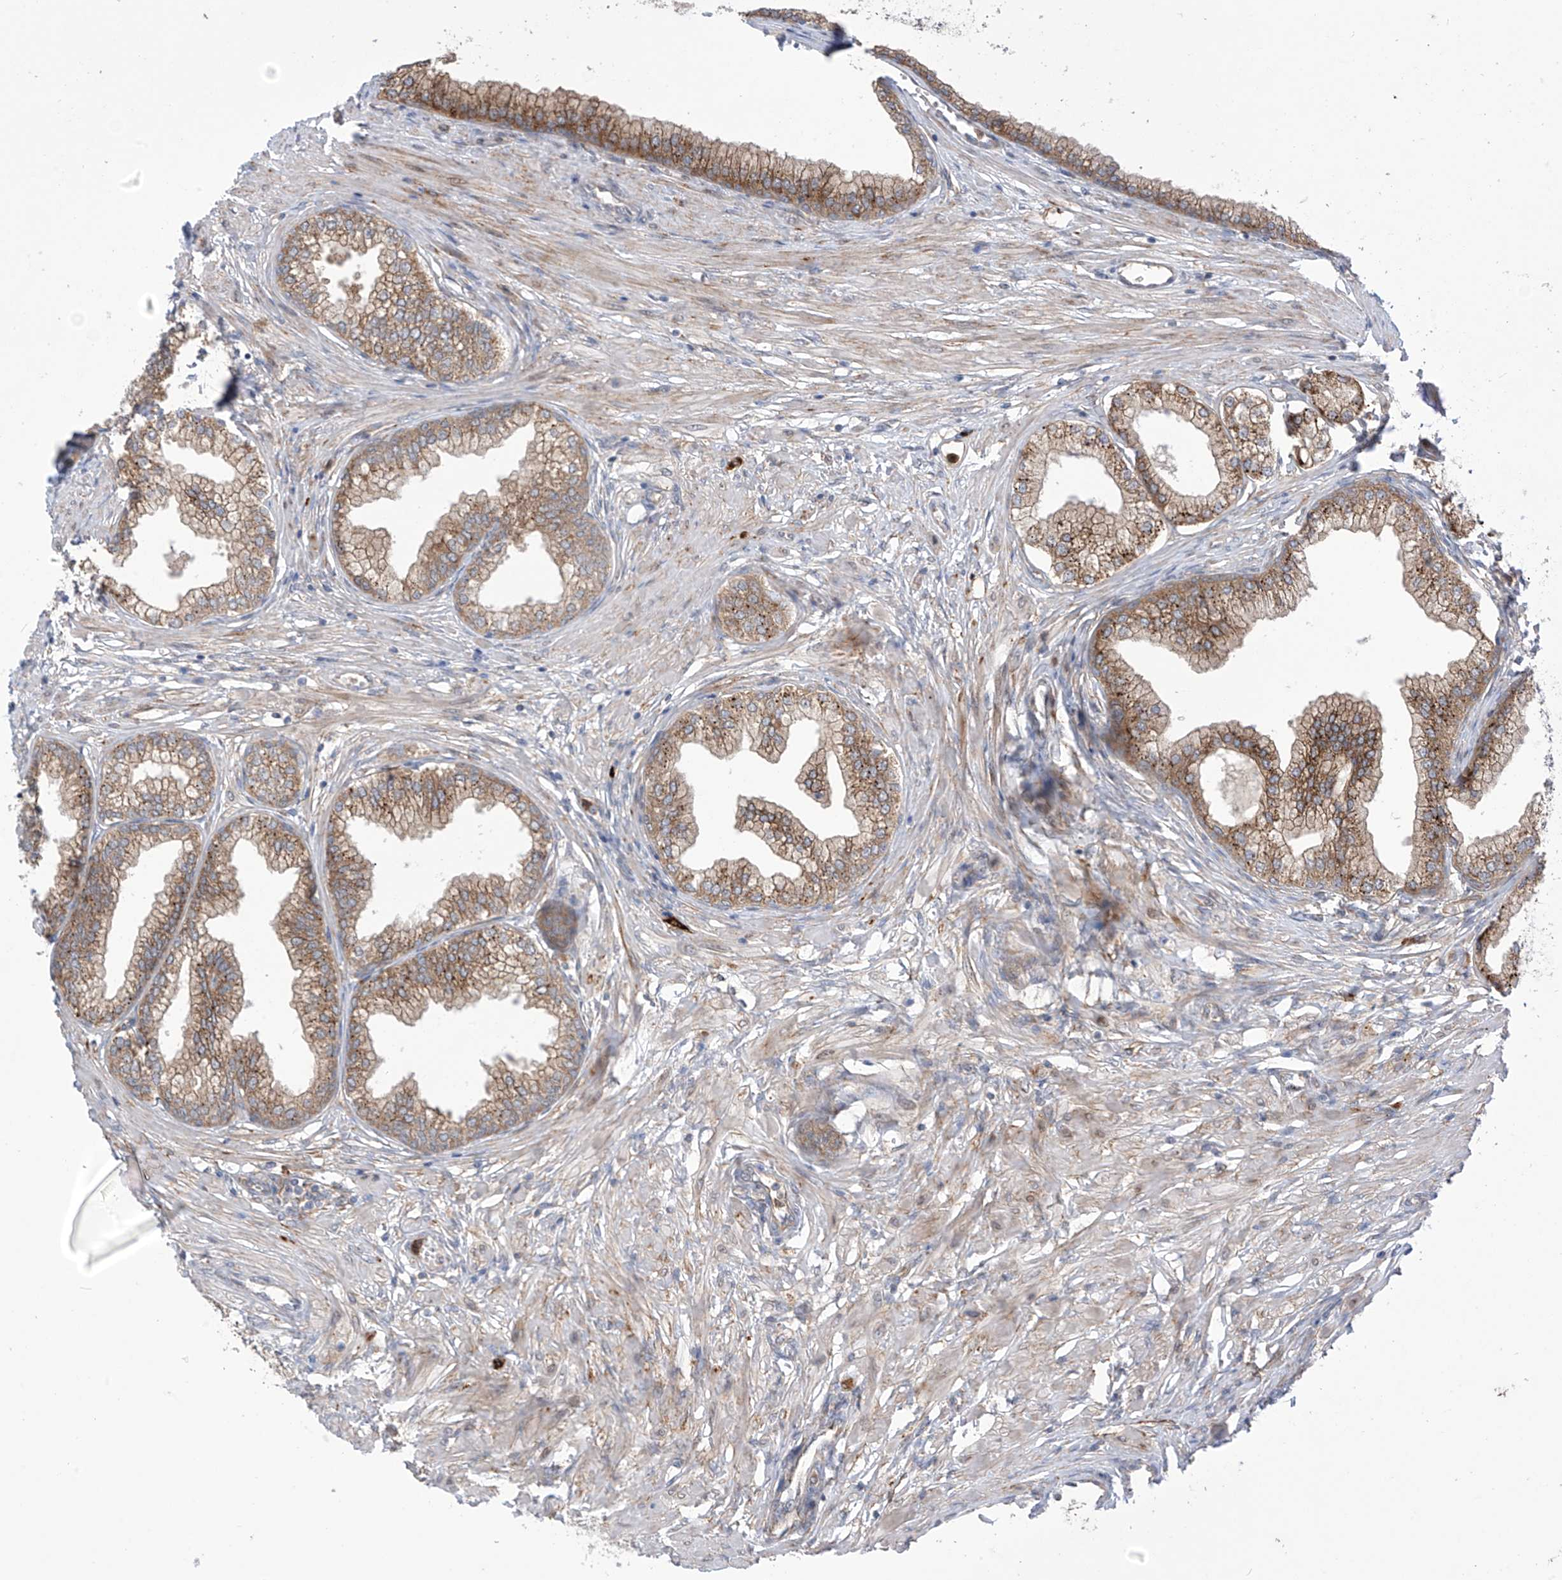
{"staining": {"intensity": "moderate", "quantity": ">75%", "location": "cytoplasmic/membranous"}, "tissue": "prostate", "cell_type": "Glandular cells", "image_type": "normal", "snomed": [{"axis": "morphology", "description": "Normal tissue, NOS"}, {"axis": "morphology", "description": "Urothelial carcinoma, Low grade"}, {"axis": "topography", "description": "Urinary bladder"}, {"axis": "topography", "description": "Prostate"}], "caption": "A high-resolution photomicrograph shows immunohistochemistry (IHC) staining of normal prostate, which displays moderate cytoplasmic/membranous positivity in approximately >75% of glandular cells. (DAB IHC, brown staining for protein, blue staining for nuclei).", "gene": "KIAA1522", "patient": {"sex": "male", "age": 60}}